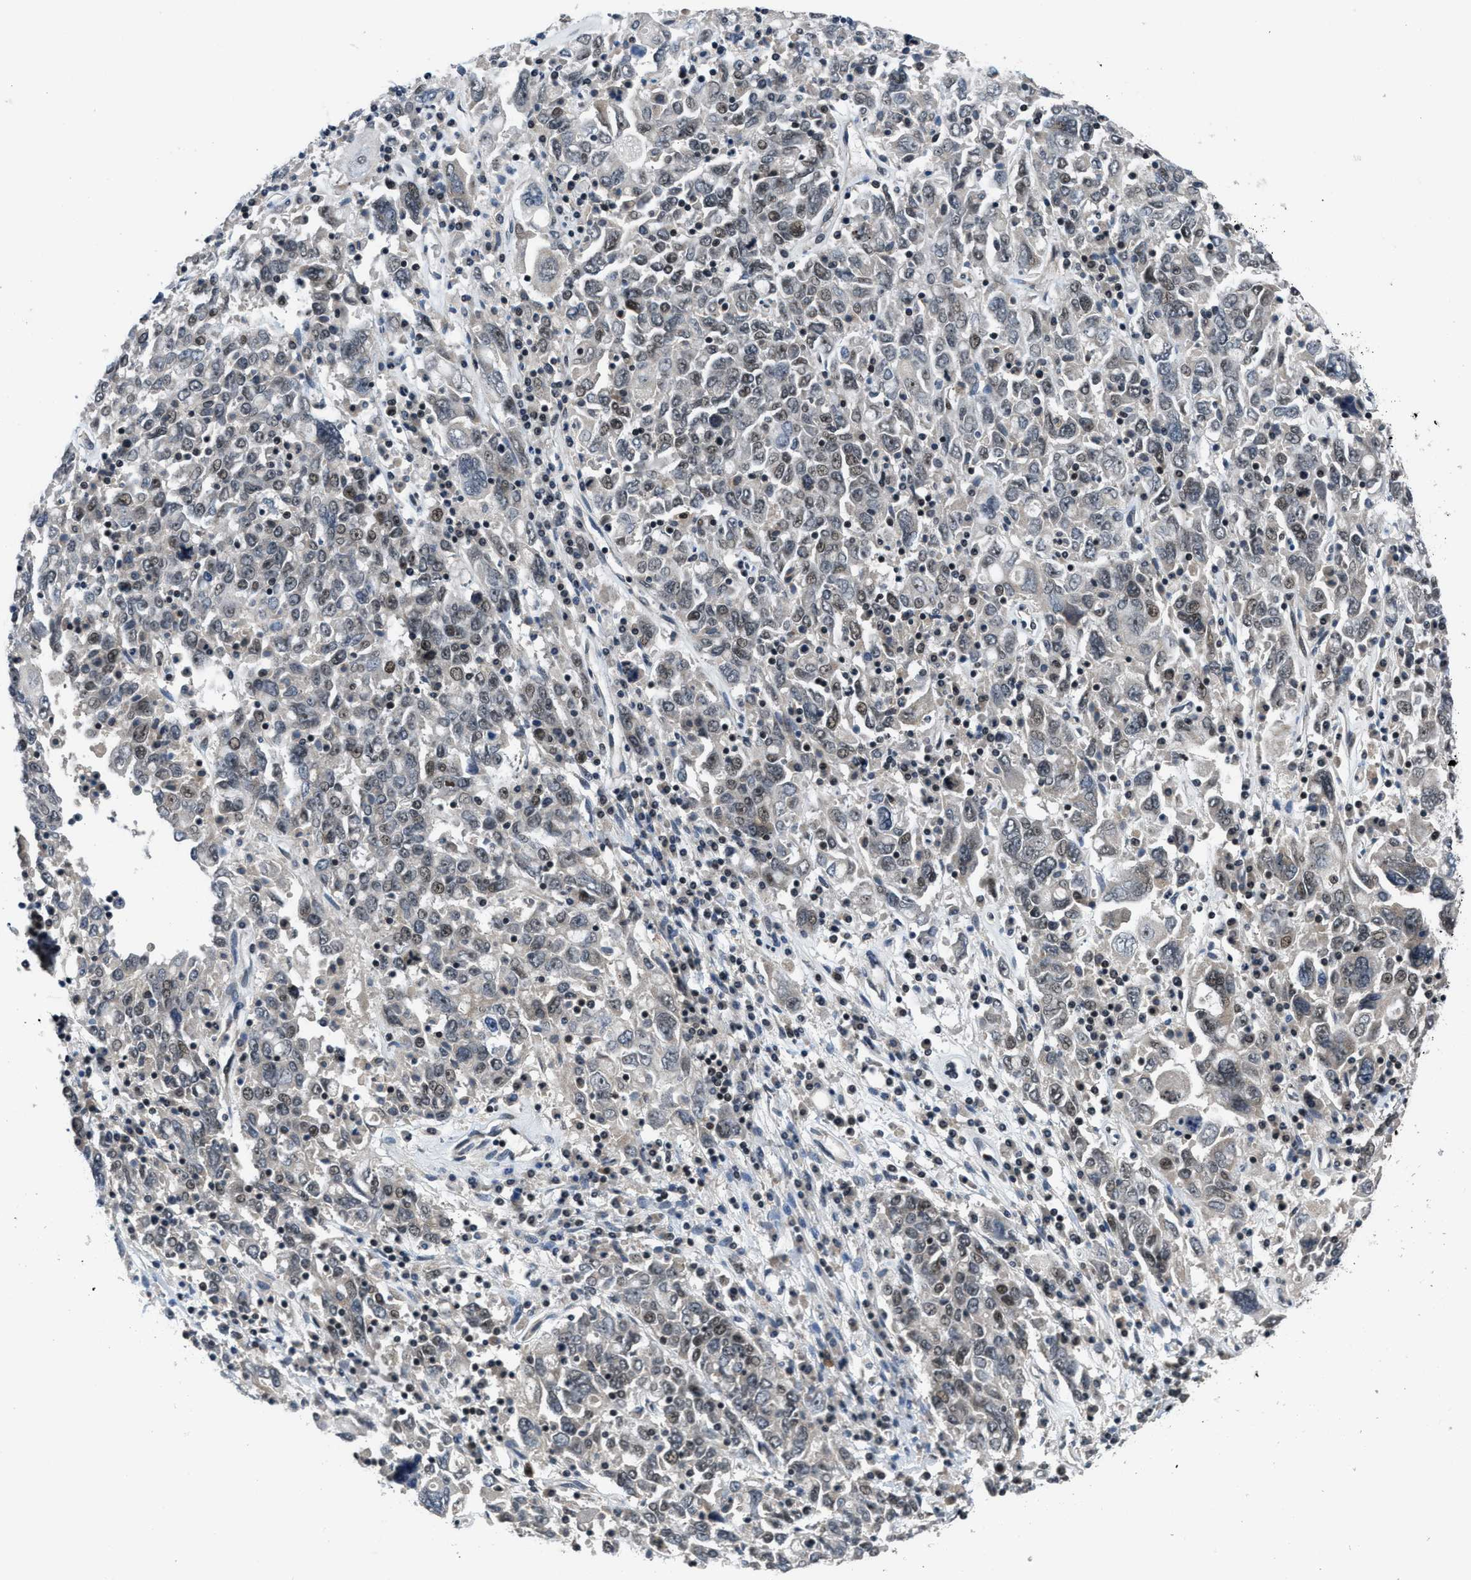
{"staining": {"intensity": "weak", "quantity": "25%-75%", "location": "nuclear"}, "tissue": "ovarian cancer", "cell_type": "Tumor cells", "image_type": "cancer", "snomed": [{"axis": "morphology", "description": "Carcinoma, endometroid"}, {"axis": "topography", "description": "Ovary"}], "caption": "Immunohistochemistry (DAB (3,3'-diaminobenzidine)) staining of human ovarian endometroid carcinoma demonstrates weak nuclear protein staining in about 25%-75% of tumor cells.", "gene": "SETD5", "patient": {"sex": "female", "age": 62}}